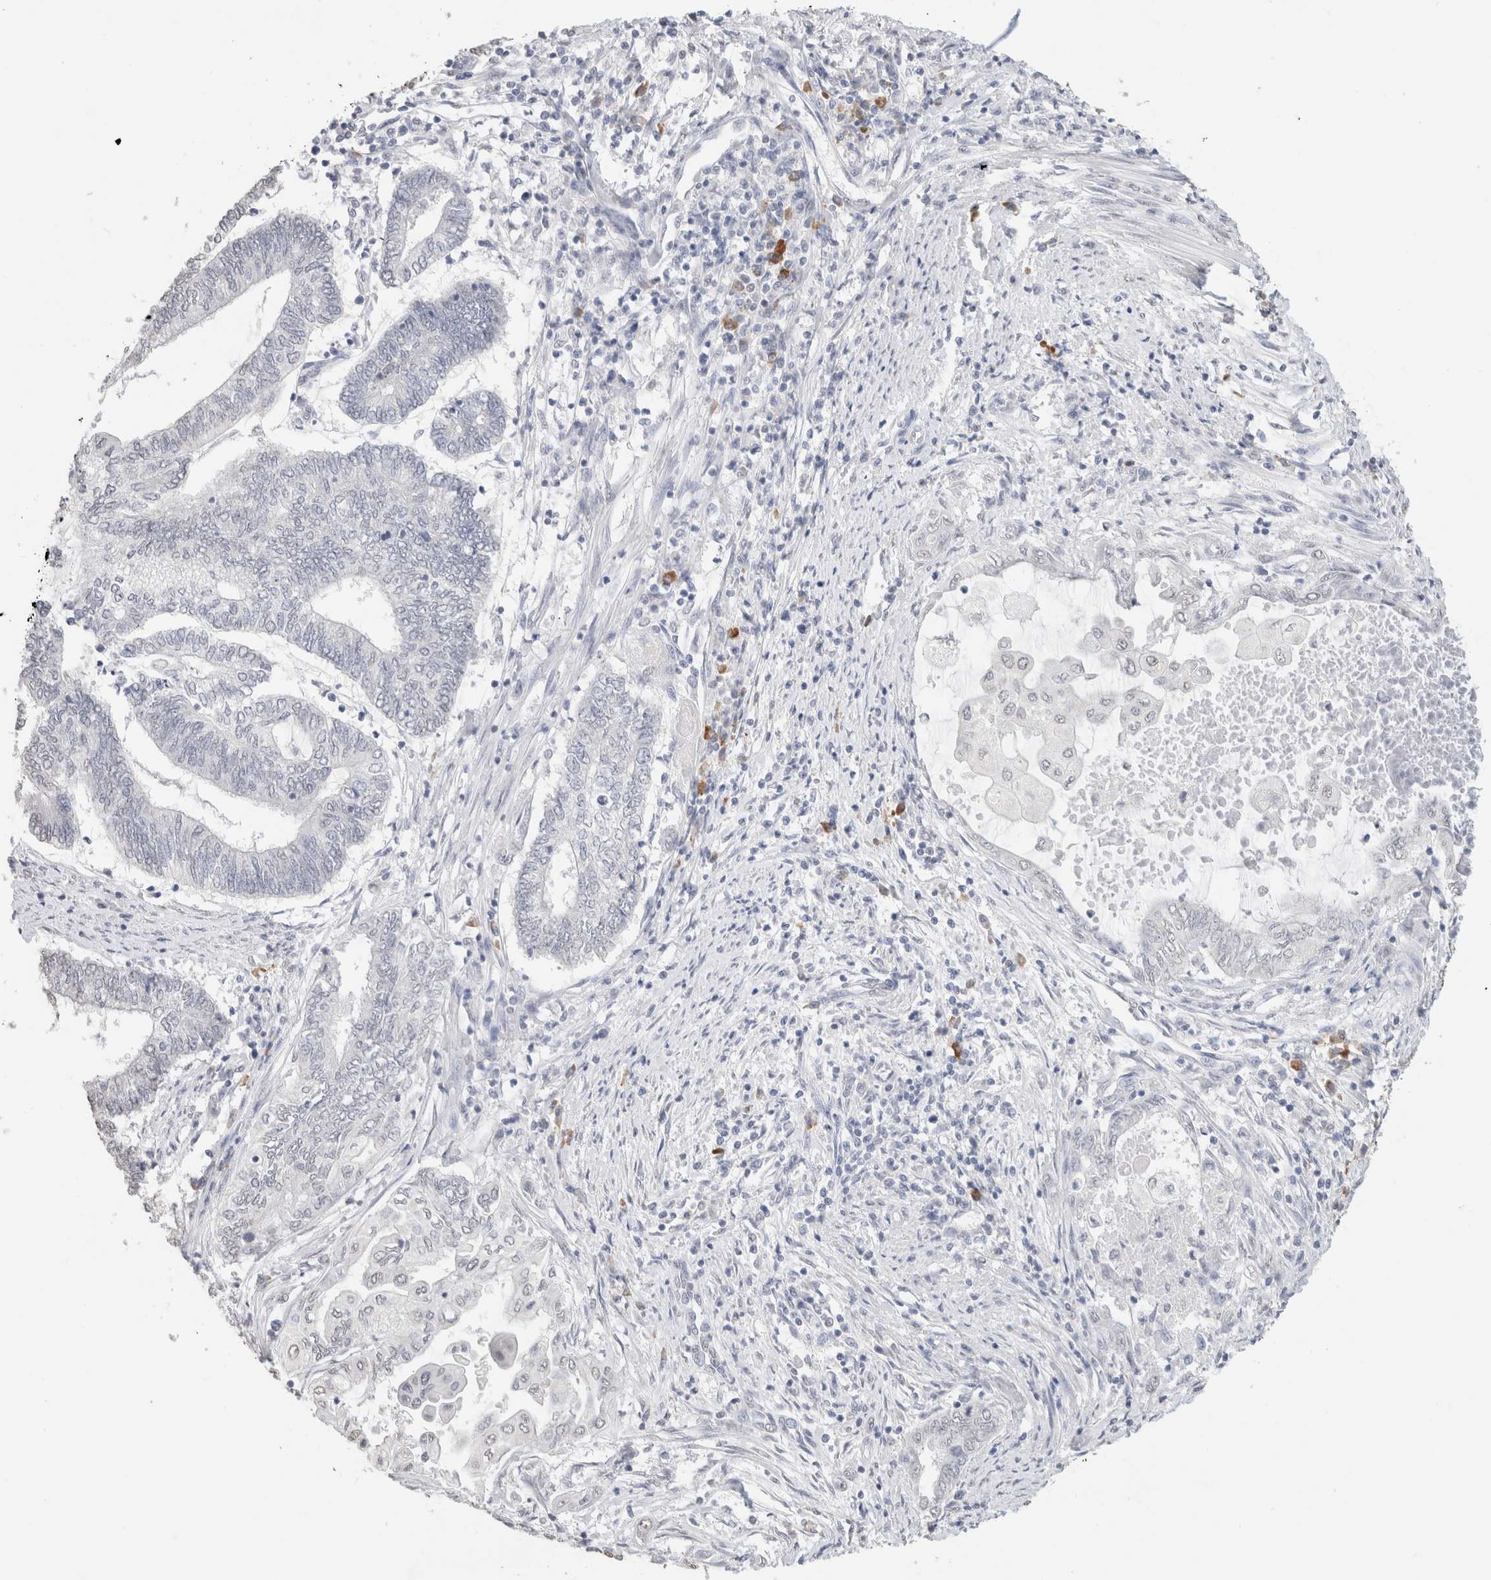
{"staining": {"intensity": "negative", "quantity": "none", "location": "none"}, "tissue": "endometrial cancer", "cell_type": "Tumor cells", "image_type": "cancer", "snomed": [{"axis": "morphology", "description": "Adenocarcinoma, NOS"}, {"axis": "topography", "description": "Uterus"}, {"axis": "topography", "description": "Endometrium"}], "caption": "Immunohistochemistry of human endometrial adenocarcinoma displays no positivity in tumor cells.", "gene": "CD80", "patient": {"sex": "female", "age": 70}}